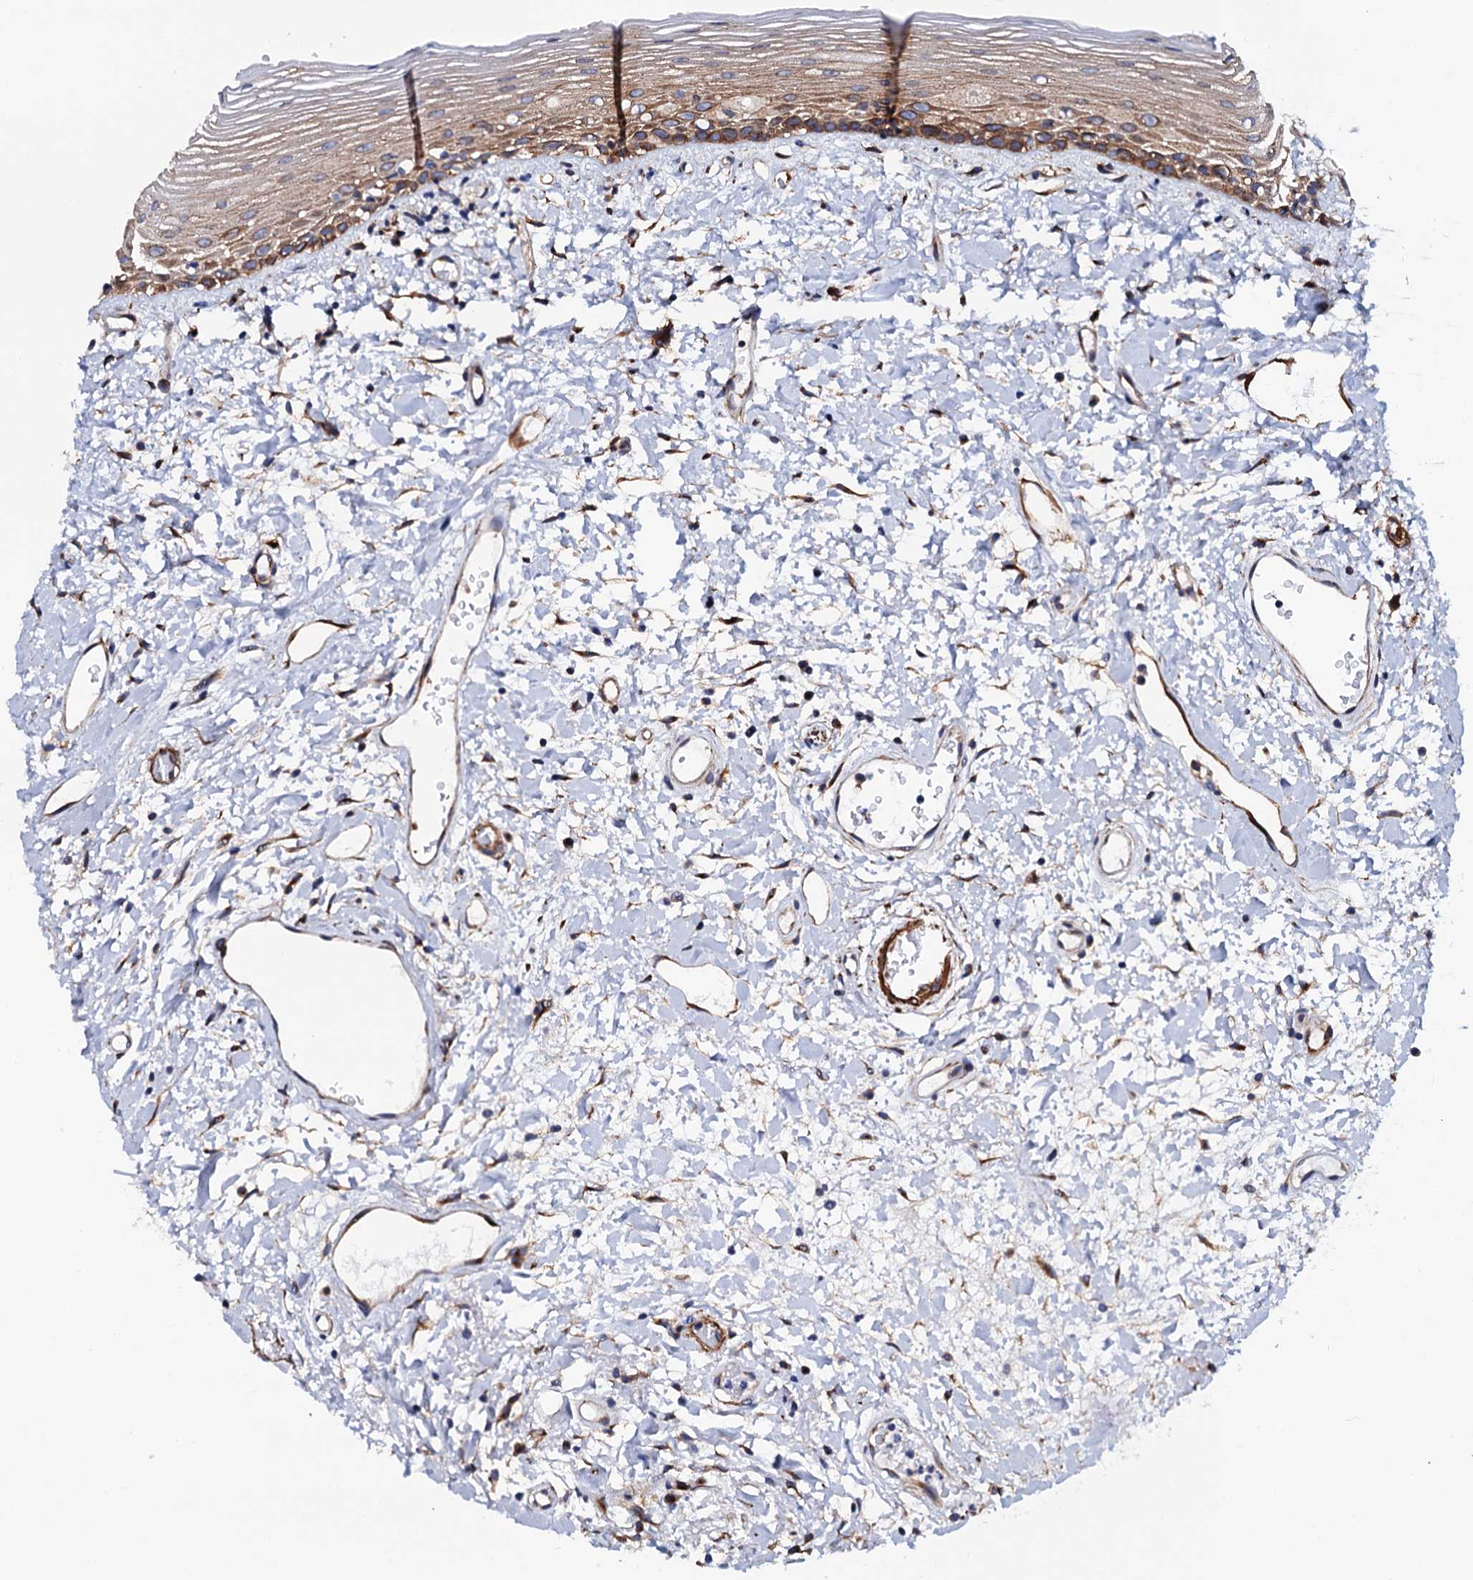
{"staining": {"intensity": "moderate", "quantity": "25%-75%", "location": "cytoplasmic/membranous"}, "tissue": "oral mucosa", "cell_type": "Squamous epithelial cells", "image_type": "normal", "snomed": [{"axis": "morphology", "description": "Normal tissue, NOS"}, {"axis": "topography", "description": "Oral tissue"}], "caption": "Immunohistochemistry staining of normal oral mucosa, which reveals medium levels of moderate cytoplasmic/membranous expression in approximately 25%-75% of squamous epithelial cells indicating moderate cytoplasmic/membranous protein staining. The staining was performed using DAB (3,3'-diaminobenzidine) (brown) for protein detection and nuclei were counterstained in hematoxylin (blue).", "gene": "ZDHHC18", "patient": {"sex": "female", "age": 76}}